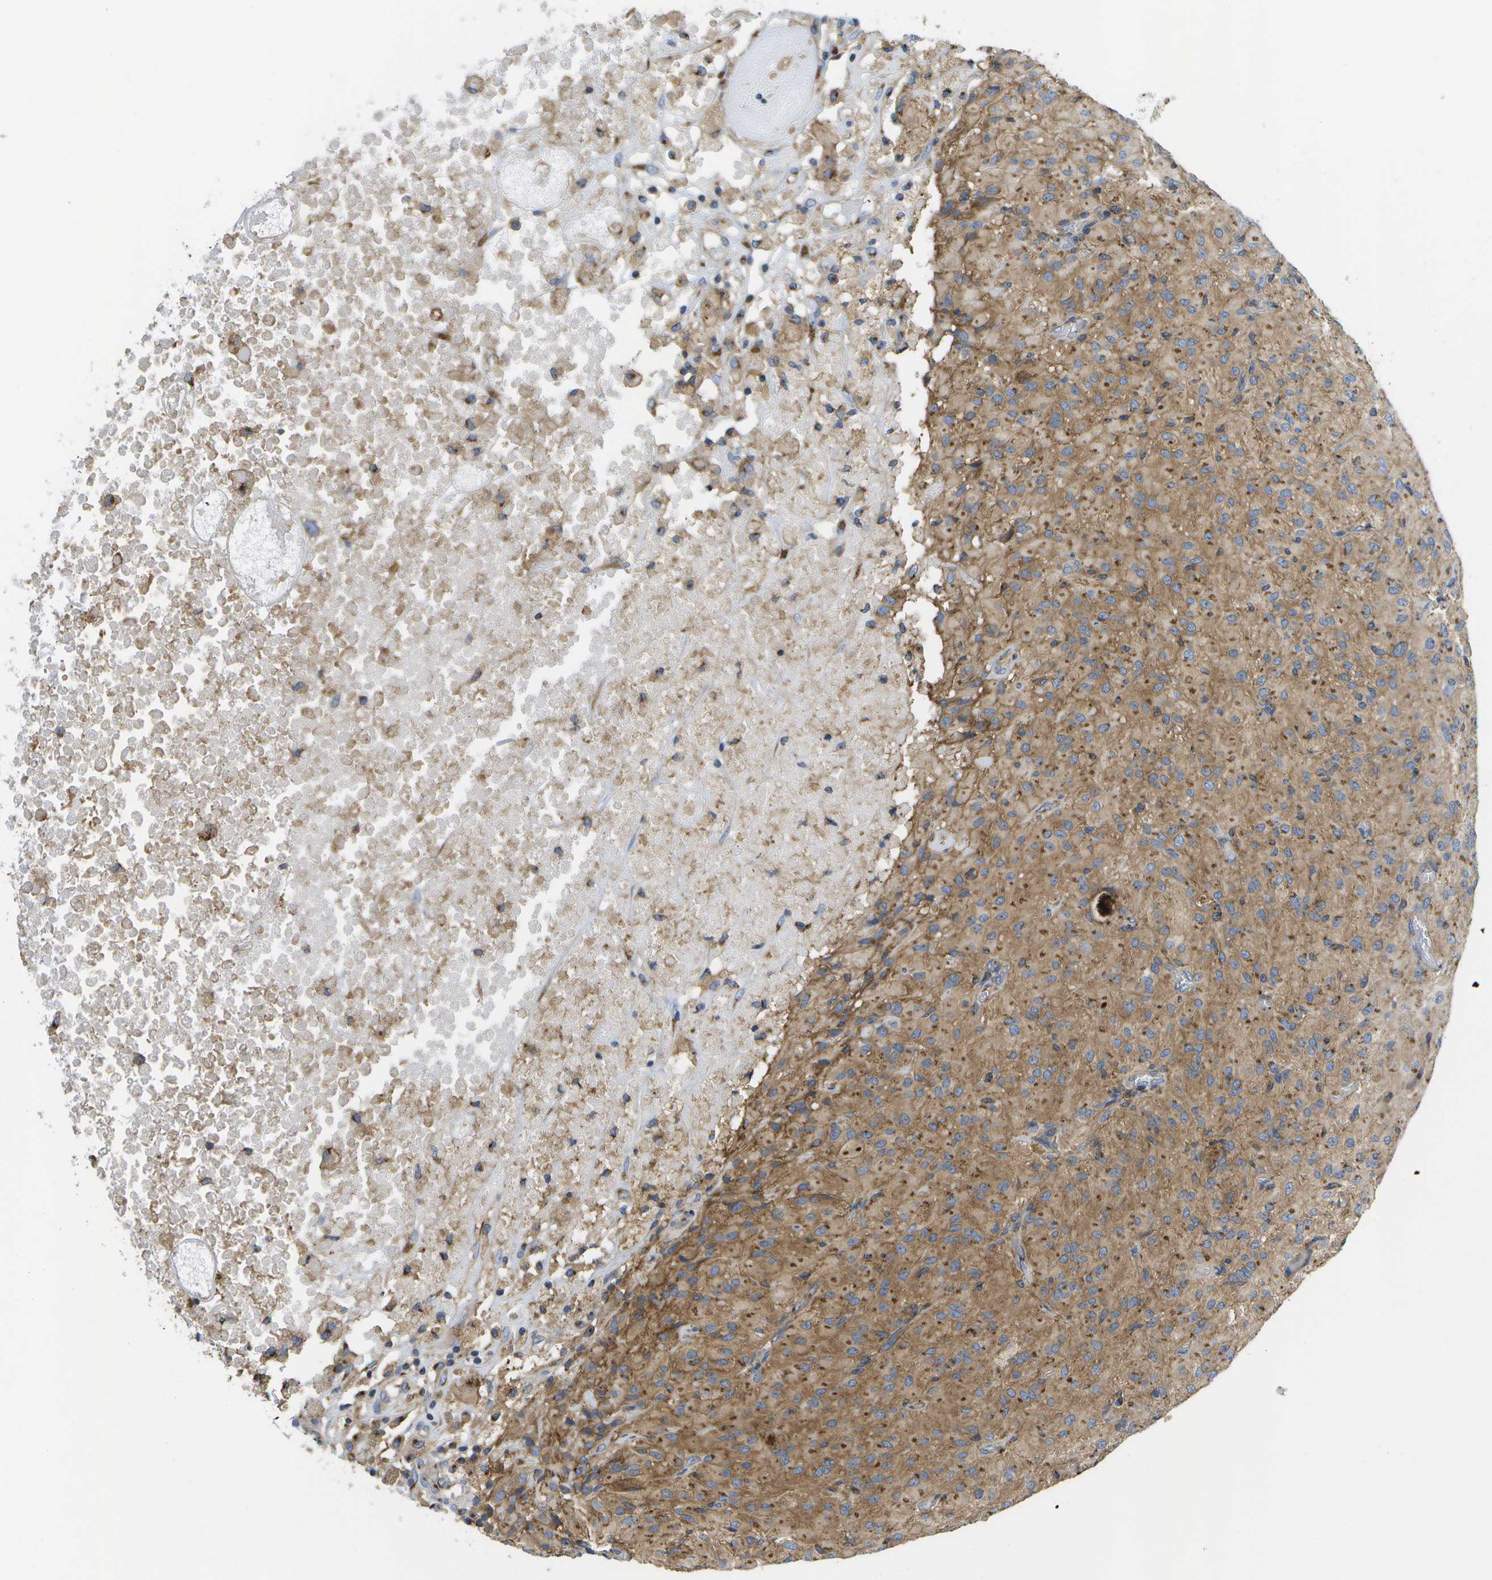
{"staining": {"intensity": "moderate", "quantity": ">75%", "location": "cytoplasmic/membranous"}, "tissue": "glioma", "cell_type": "Tumor cells", "image_type": "cancer", "snomed": [{"axis": "morphology", "description": "Glioma, malignant, High grade"}, {"axis": "topography", "description": "Brain"}], "caption": "A high-resolution image shows immunohistochemistry (IHC) staining of glioma, which shows moderate cytoplasmic/membranous positivity in about >75% of tumor cells.", "gene": "BST2", "patient": {"sex": "female", "age": 59}}